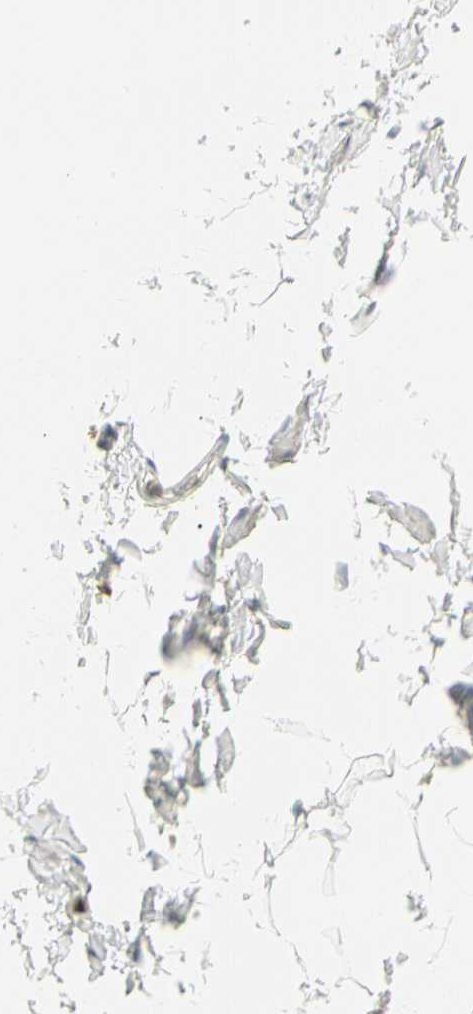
{"staining": {"intensity": "negative", "quantity": "none", "location": "none"}, "tissue": "adipose tissue", "cell_type": "Adipocytes", "image_type": "normal", "snomed": [{"axis": "morphology", "description": "Normal tissue, NOS"}, {"axis": "topography", "description": "Vascular tissue"}], "caption": "A high-resolution histopathology image shows immunohistochemistry staining of benign adipose tissue, which displays no significant staining in adipocytes.", "gene": "ITGB2", "patient": {"sex": "male", "age": 41}}